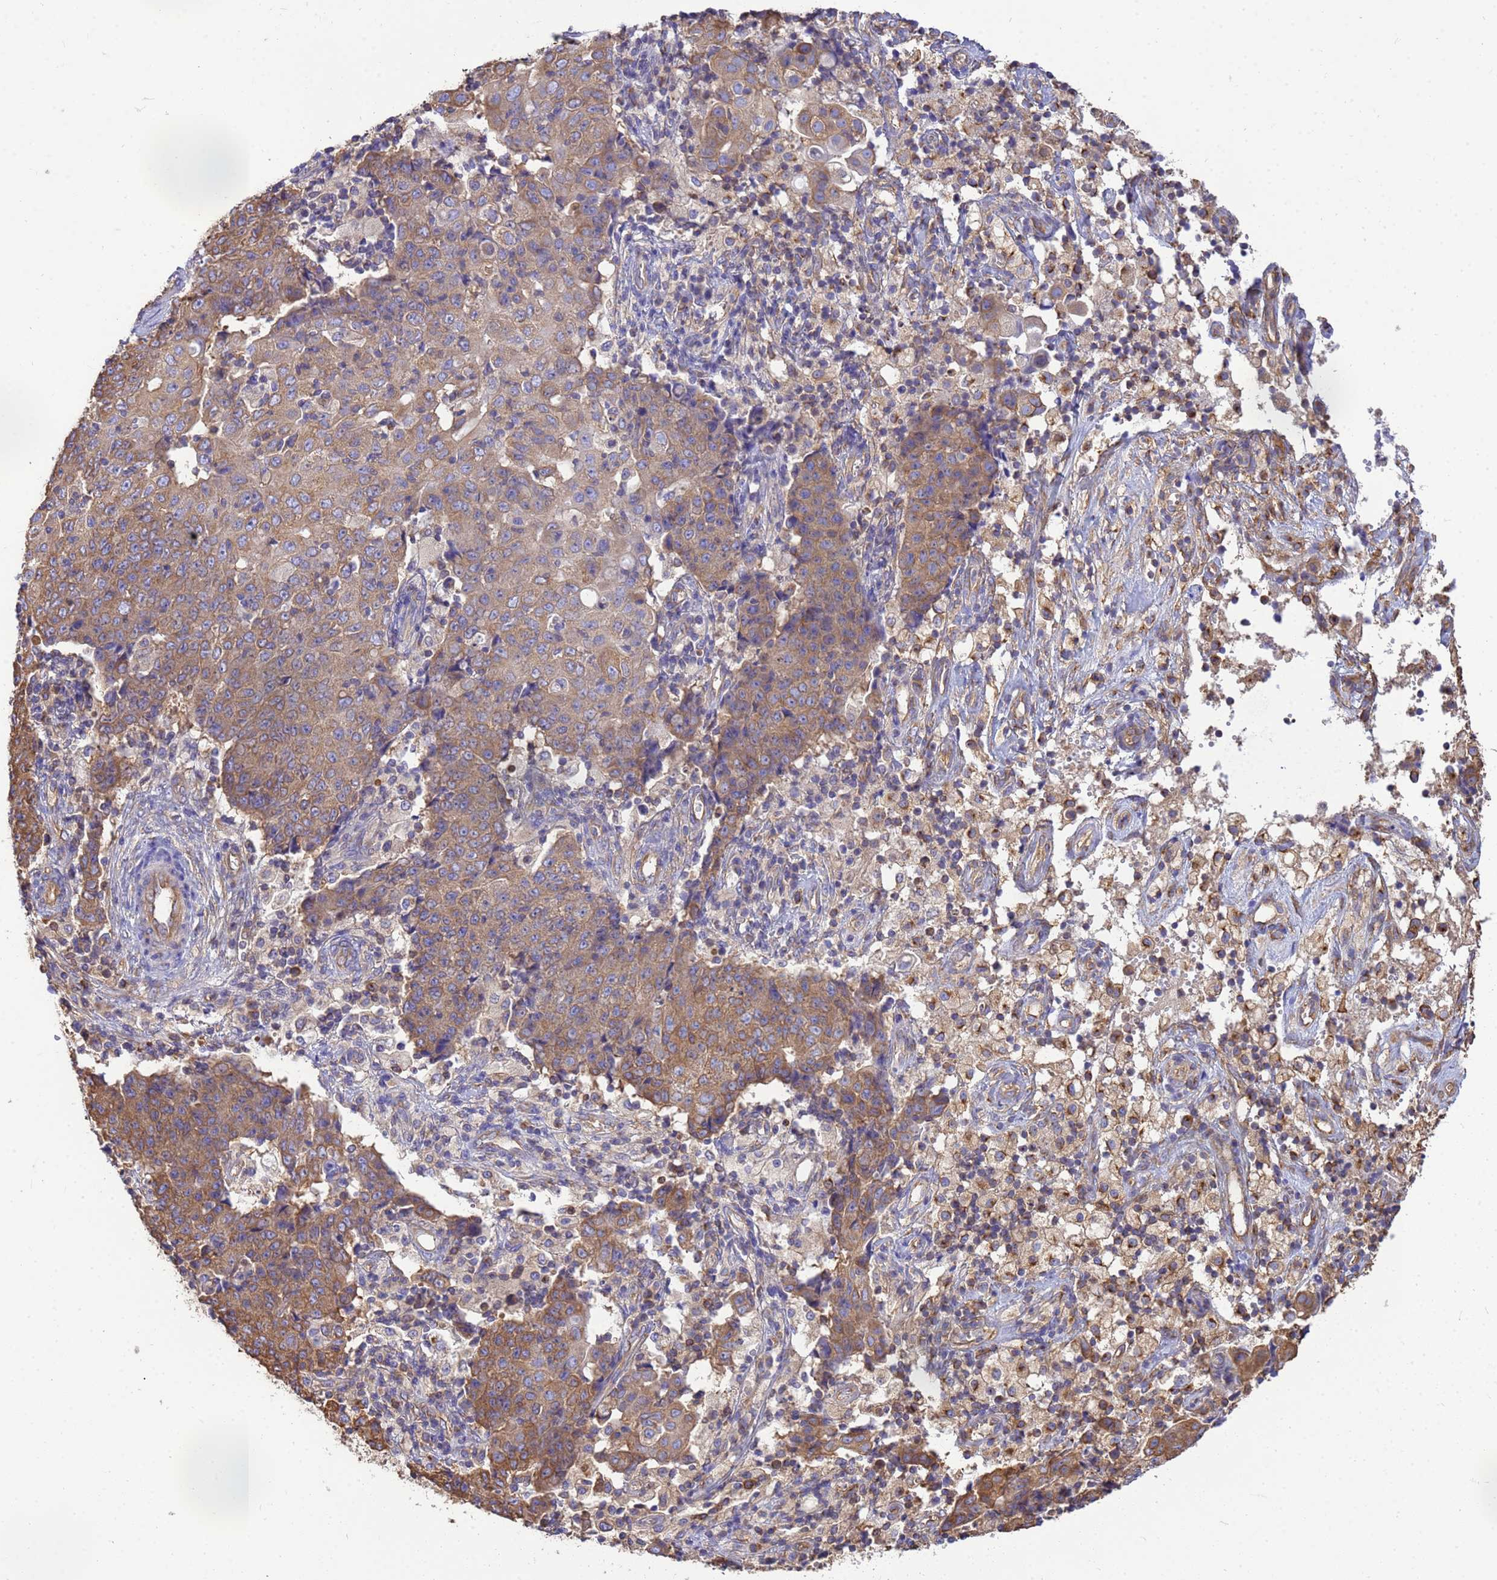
{"staining": {"intensity": "moderate", "quantity": ">75%", "location": "cytoplasmic/membranous"}, "tissue": "ovarian cancer", "cell_type": "Tumor cells", "image_type": "cancer", "snomed": [{"axis": "morphology", "description": "Carcinoma, endometroid"}, {"axis": "topography", "description": "Ovary"}], "caption": "Endometroid carcinoma (ovarian) was stained to show a protein in brown. There is medium levels of moderate cytoplasmic/membranous expression in approximately >75% of tumor cells.", "gene": "TUBB1", "patient": {"sex": "female", "age": 42}}